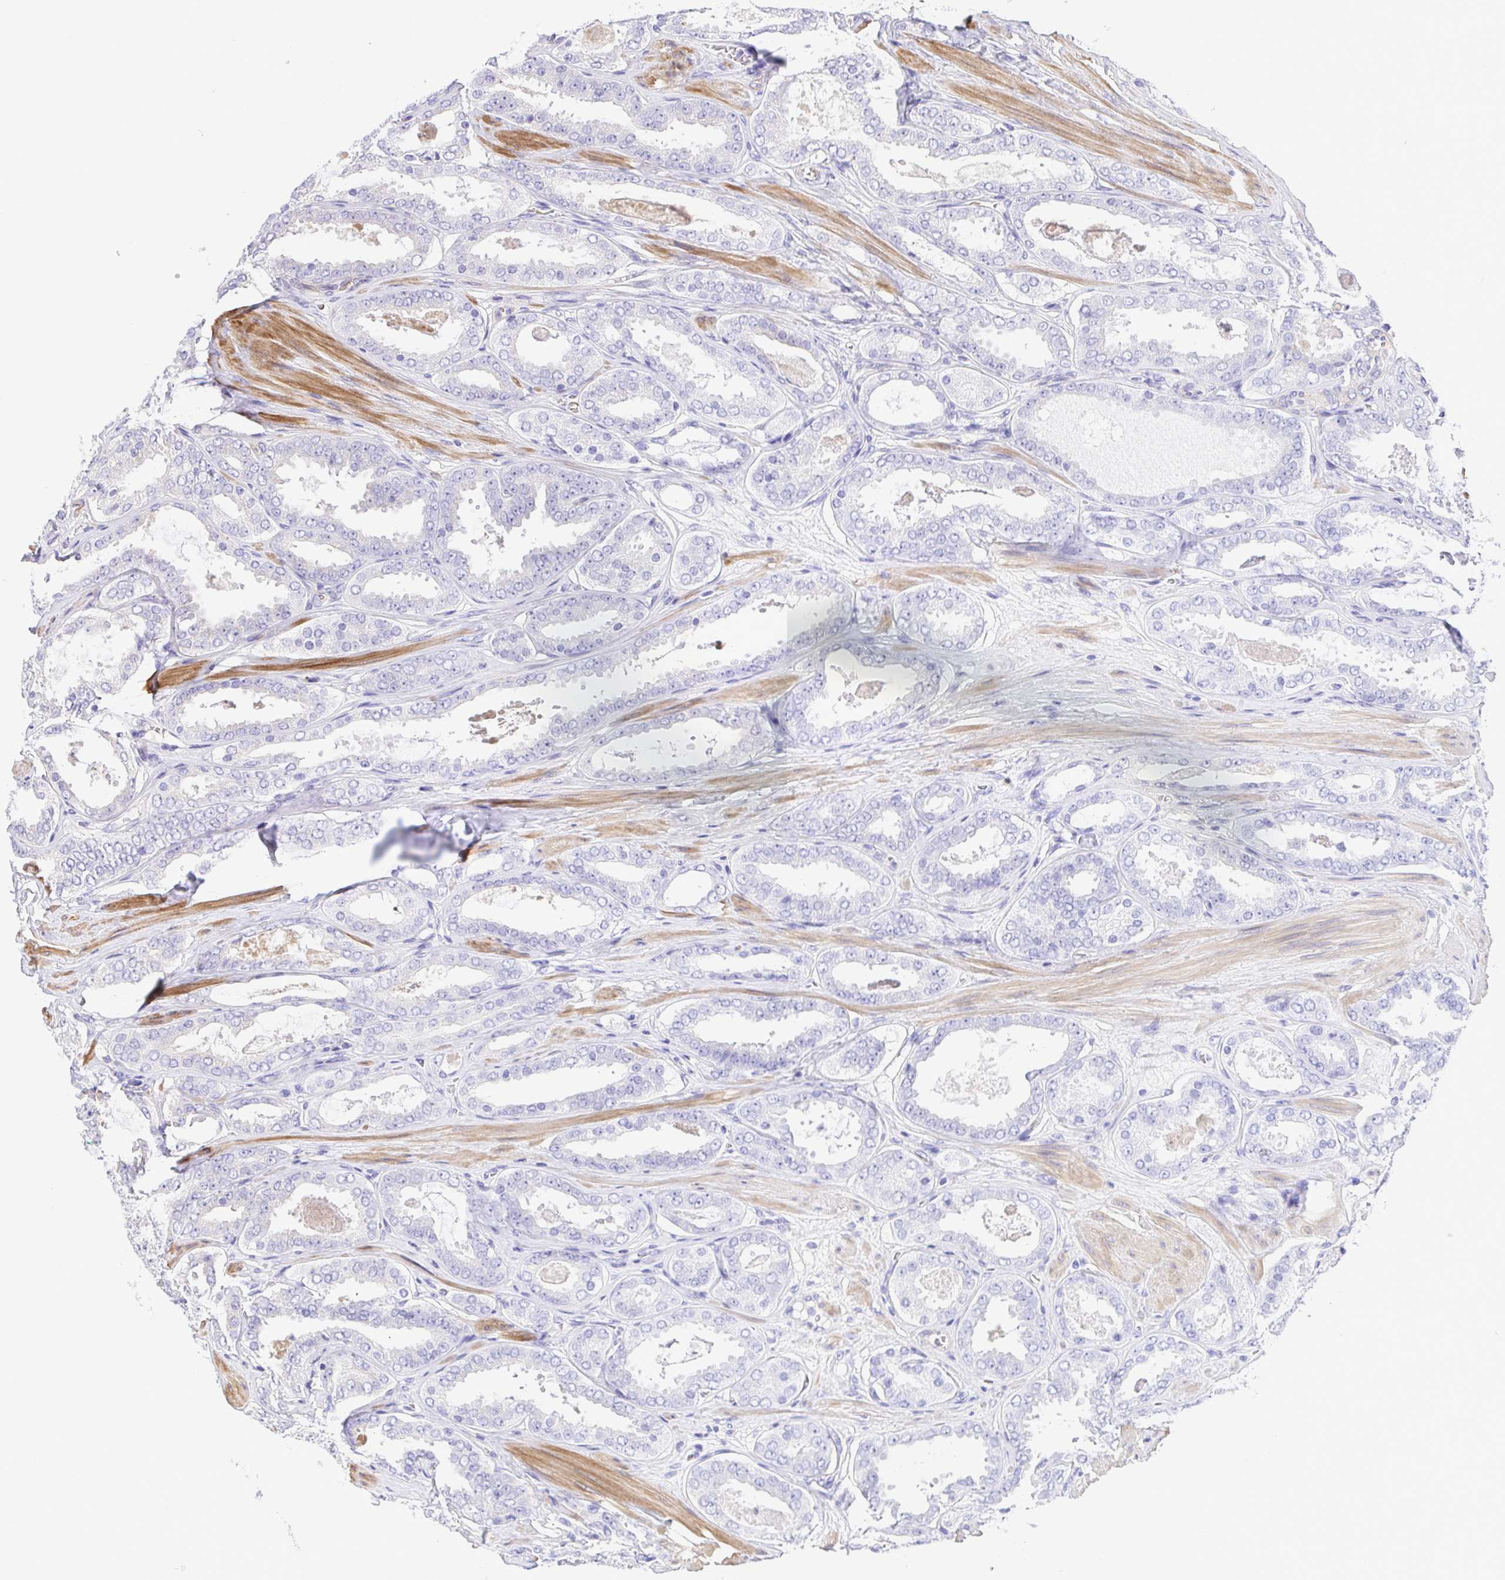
{"staining": {"intensity": "negative", "quantity": "none", "location": "none"}, "tissue": "prostate cancer", "cell_type": "Tumor cells", "image_type": "cancer", "snomed": [{"axis": "morphology", "description": "Adenocarcinoma, High grade"}, {"axis": "topography", "description": "Prostate"}], "caption": "Tumor cells show no significant protein expression in prostate adenocarcinoma (high-grade).", "gene": "IDE", "patient": {"sex": "male", "age": 63}}